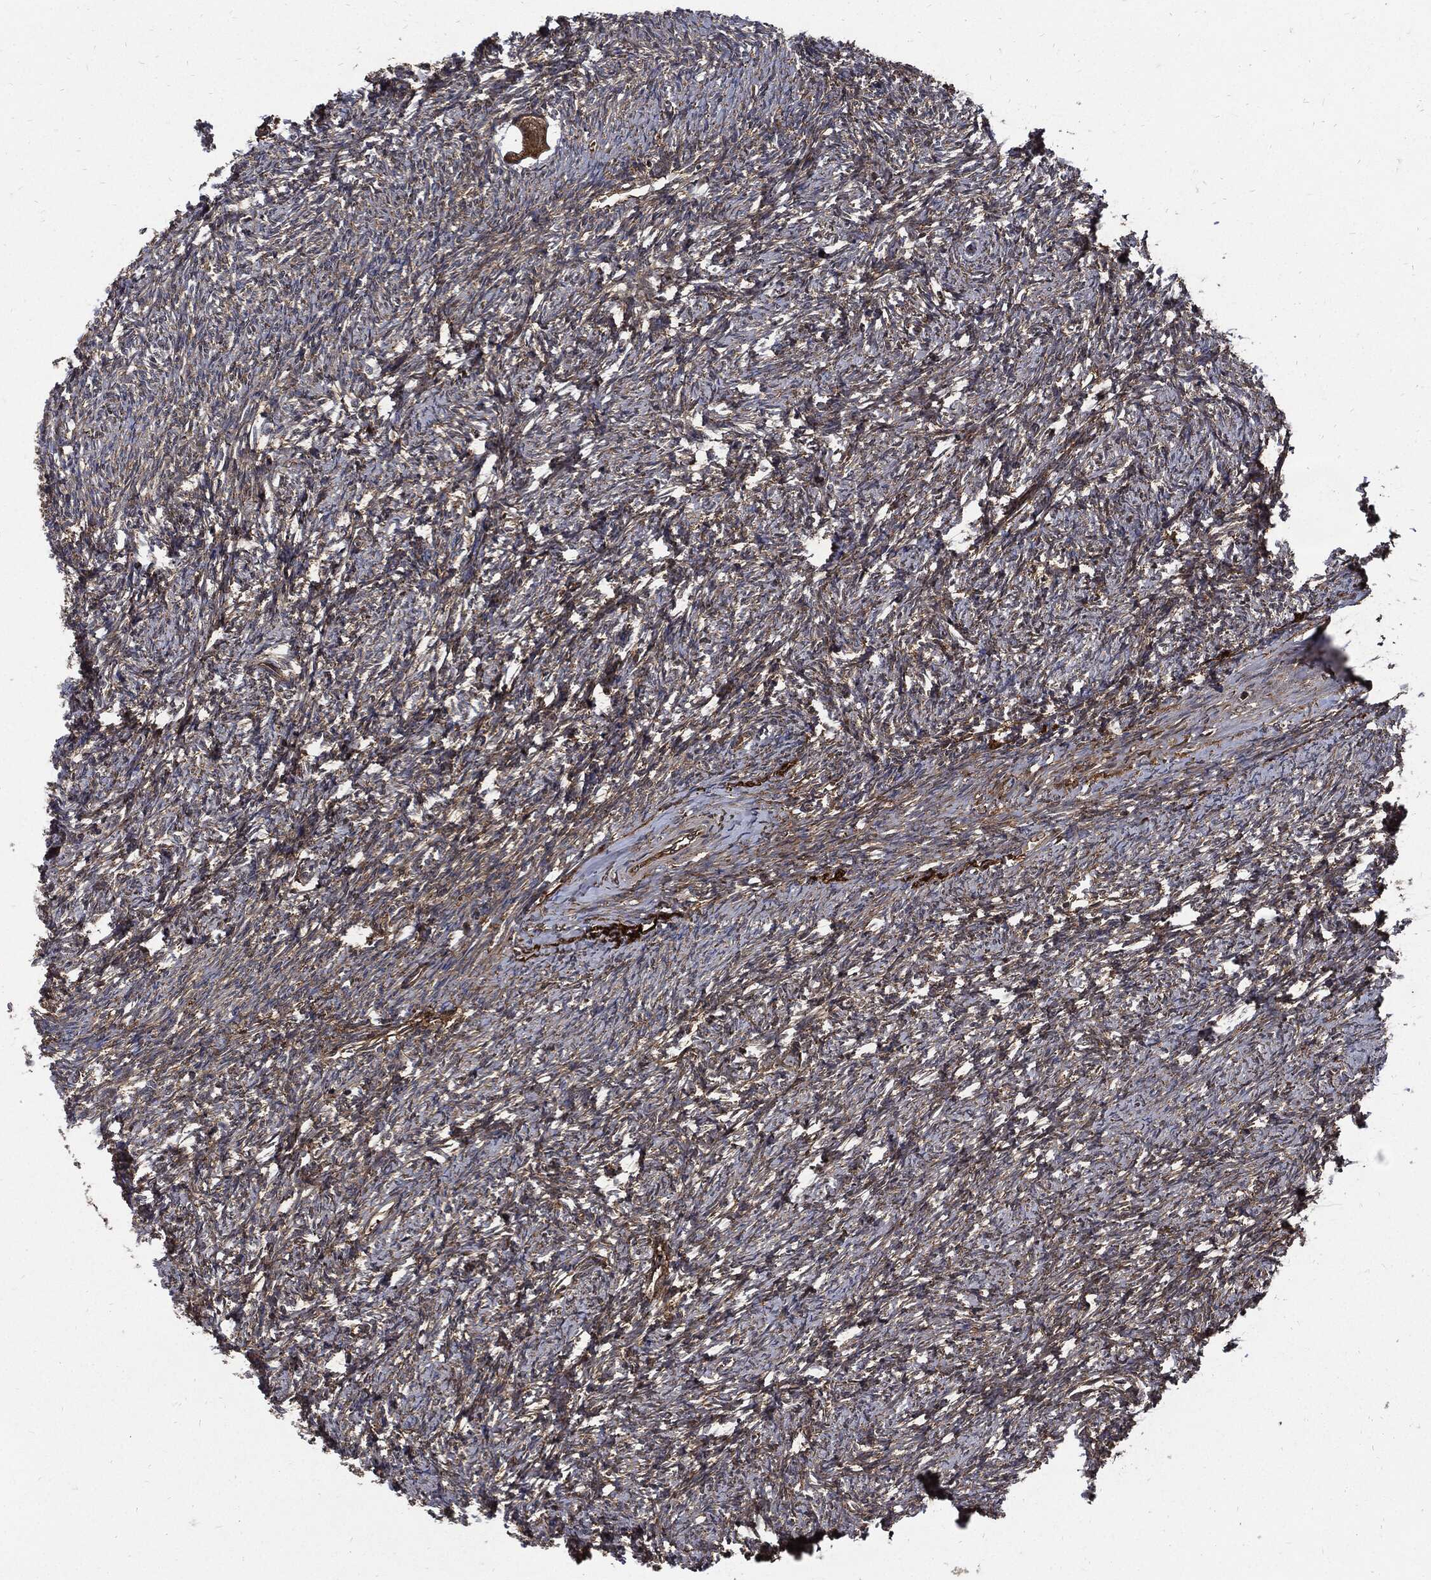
{"staining": {"intensity": "strong", "quantity": "25%-75%", "location": "cytoplasmic/membranous"}, "tissue": "ovary", "cell_type": "Follicle cells", "image_type": "normal", "snomed": [{"axis": "morphology", "description": "Normal tissue, NOS"}, {"axis": "topography", "description": "Fallopian tube"}, {"axis": "topography", "description": "Ovary"}], "caption": "A histopathology image of human ovary stained for a protein displays strong cytoplasmic/membranous brown staining in follicle cells.", "gene": "CLU", "patient": {"sex": "female", "age": 33}}